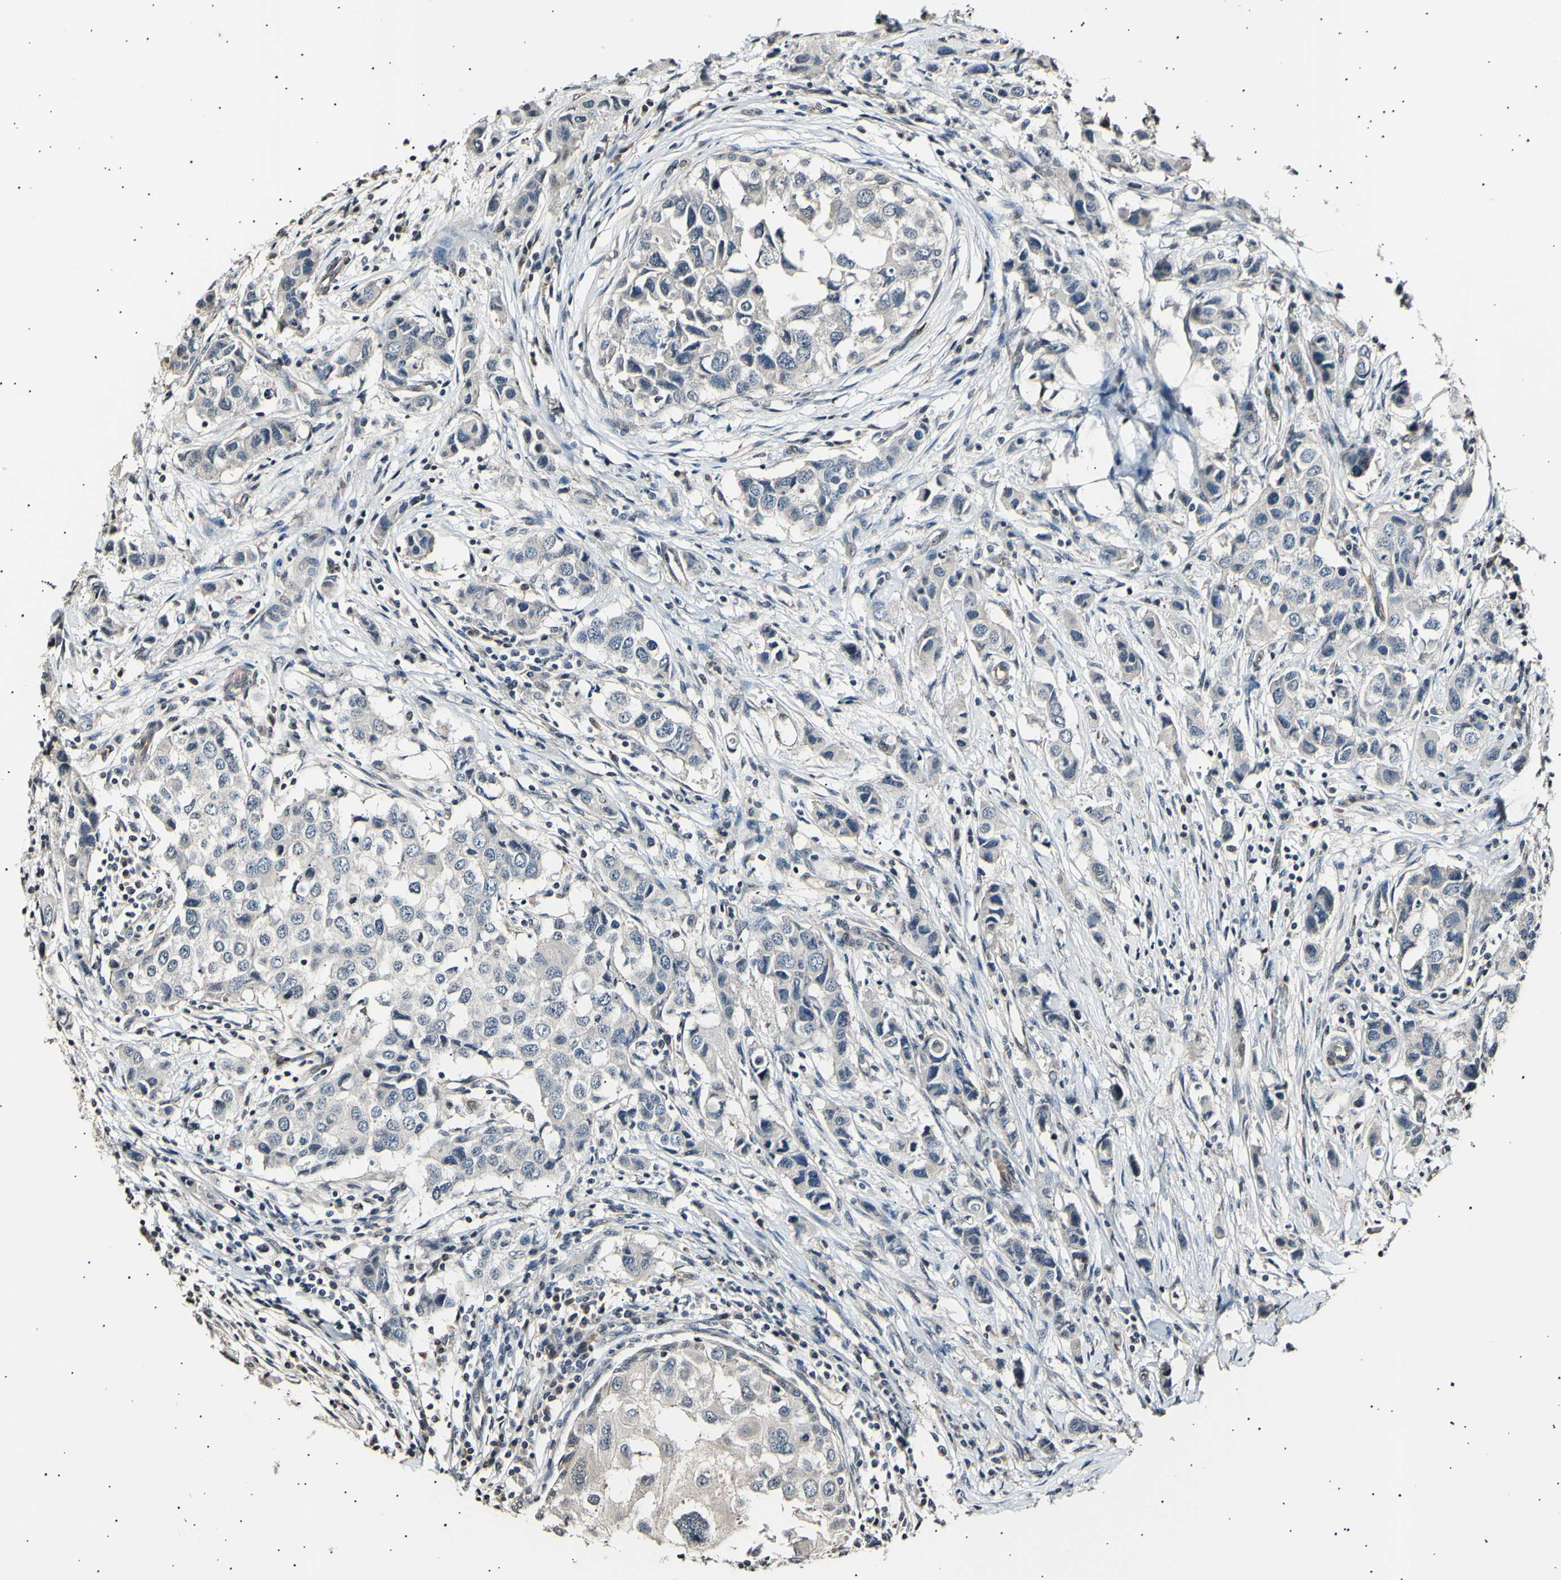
{"staining": {"intensity": "weak", "quantity": ">75%", "location": "cytoplasmic/membranous"}, "tissue": "breast cancer", "cell_type": "Tumor cells", "image_type": "cancer", "snomed": [{"axis": "morphology", "description": "Normal tissue, NOS"}, {"axis": "morphology", "description": "Duct carcinoma"}, {"axis": "topography", "description": "Breast"}], "caption": "Immunohistochemistry (IHC) photomicrograph of neoplastic tissue: infiltrating ductal carcinoma (breast) stained using immunohistochemistry reveals low levels of weak protein expression localized specifically in the cytoplasmic/membranous of tumor cells, appearing as a cytoplasmic/membranous brown color.", "gene": "AK1", "patient": {"sex": "female", "age": 50}}